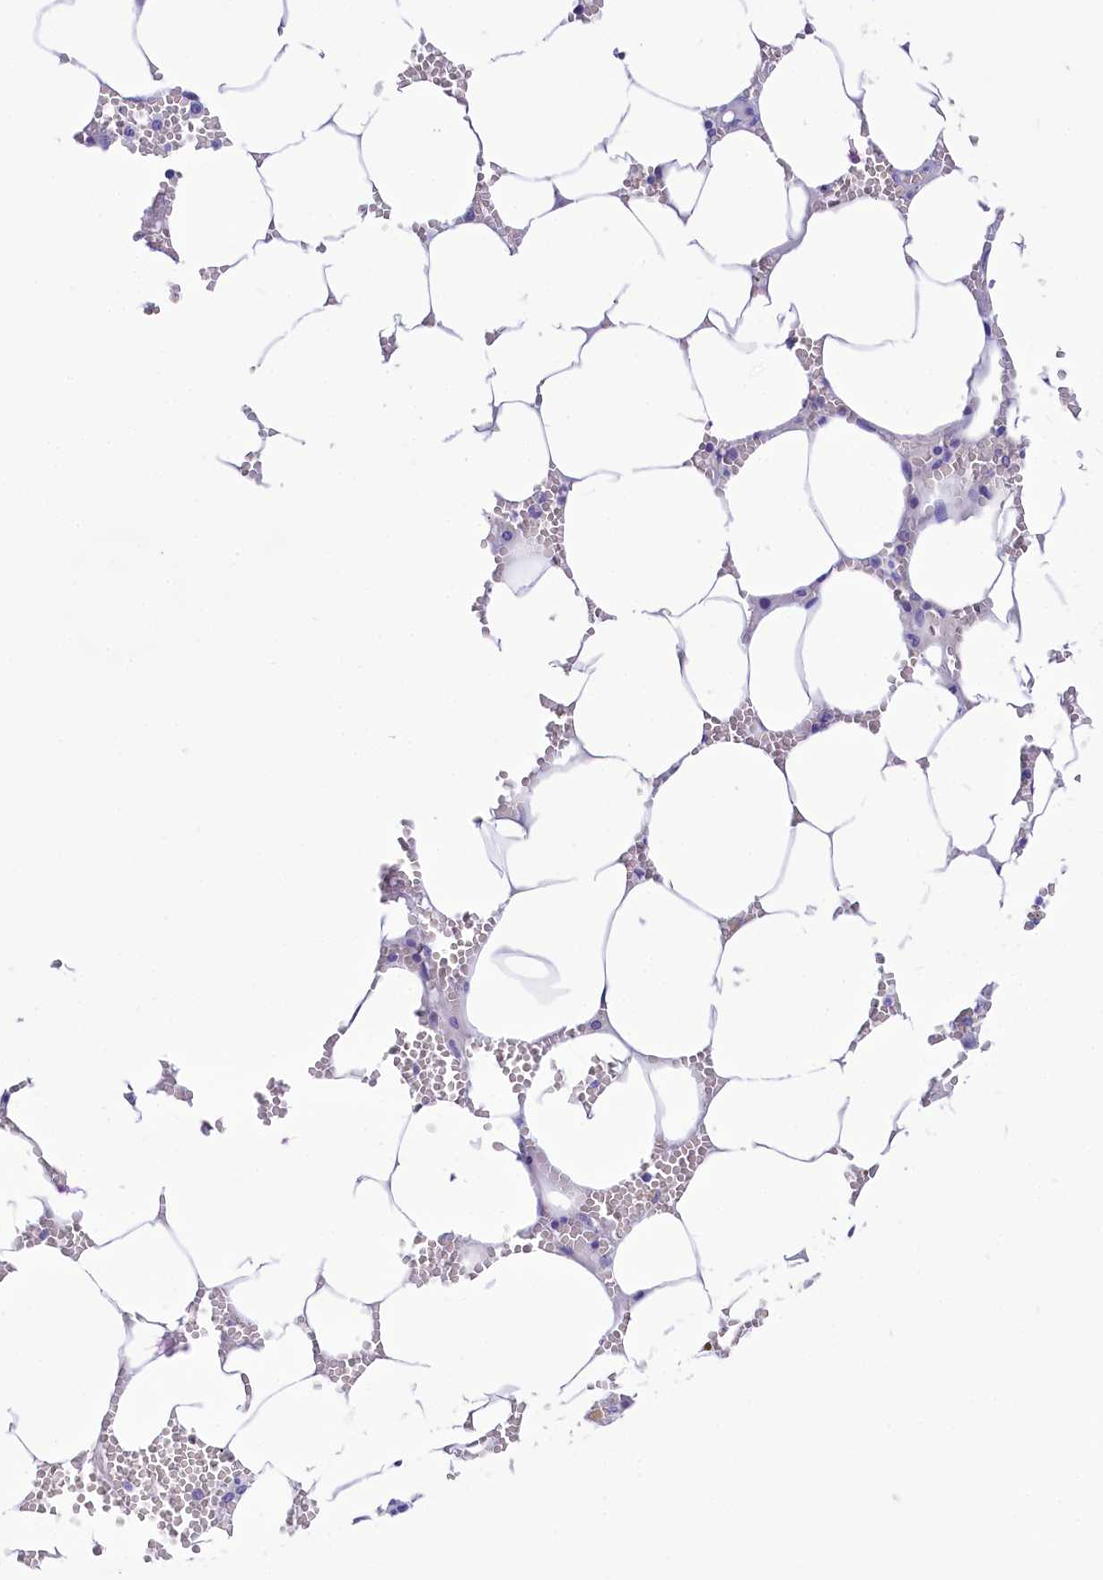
{"staining": {"intensity": "negative", "quantity": "none", "location": "none"}, "tissue": "bone marrow", "cell_type": "Hematopoietic cells", "image_type": "normal", "snomed": [{"axis": "morphology", "description": "Normal tissue, NOS"}, {"axis": "topography", "description": "Bone marrow"}], "caption": "Hematopoietic cells are negative for protein expression in unremarkable human bone marrow. (Brightfield microscopy of DAB (3,3'-diaminobenzidine) IHC at high magnification).", "gene": "TTC36", "patient": {"sex": "male", "age": 70}}